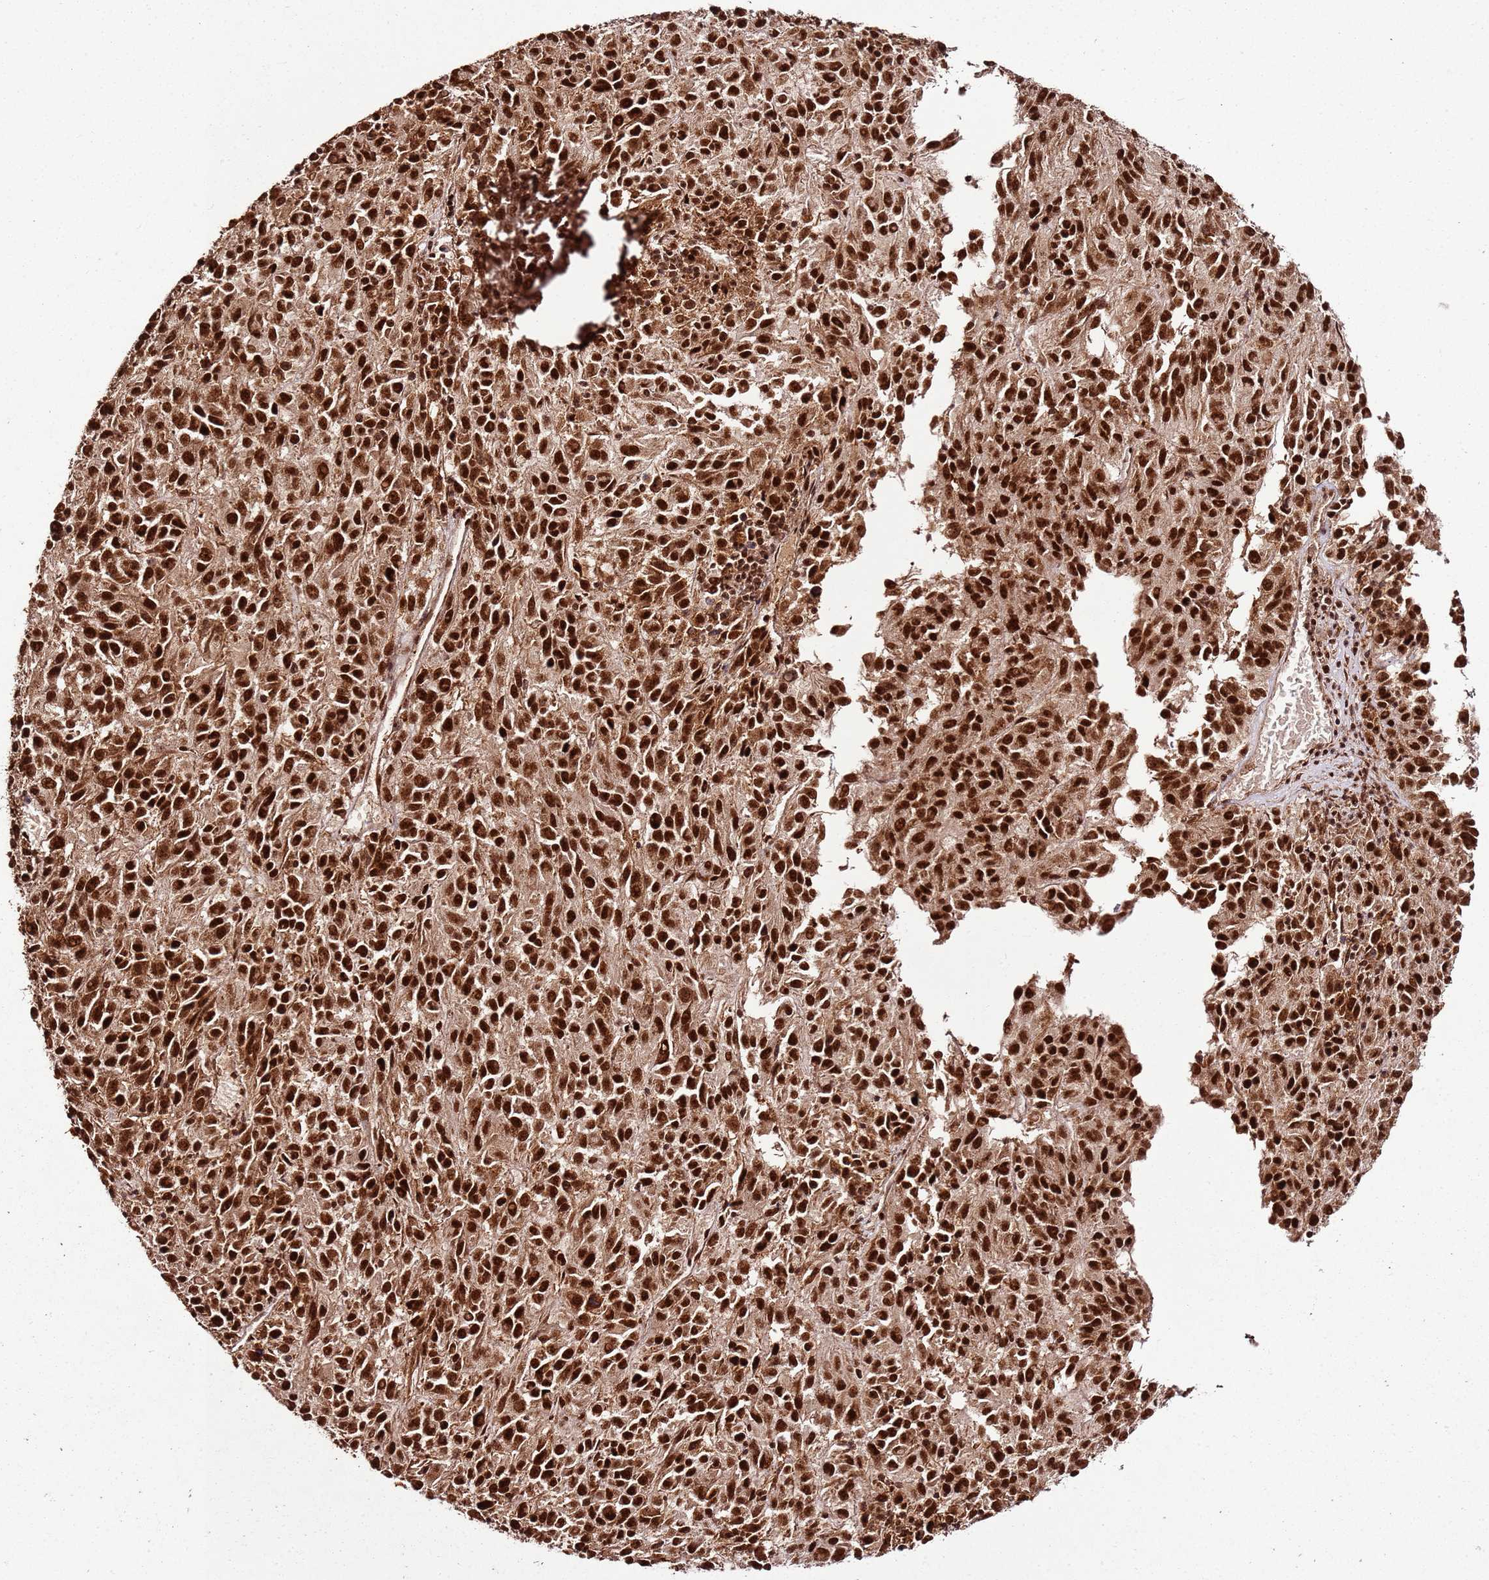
{"staining": {"intensity": "strong", "quantity": ">75%", "location": "nuclear"}, "tissue": "melanoma", "cell_type": "Tumor cells", "image_type": "cancer", "snomed": [{"axis": "morphology", "description": "Malignant melanoma, Metastatic site"}, {"axis": "topography", "description": "Lung"}], "caption": "Immunohistochemical staining of human malignant melanoma (metastatic site) exhibits high levels of strong nuclear protein positivity in about >75% of tumor cells.", "gene": "XRN2", "patient": {"sex": "male", "age": 64}}